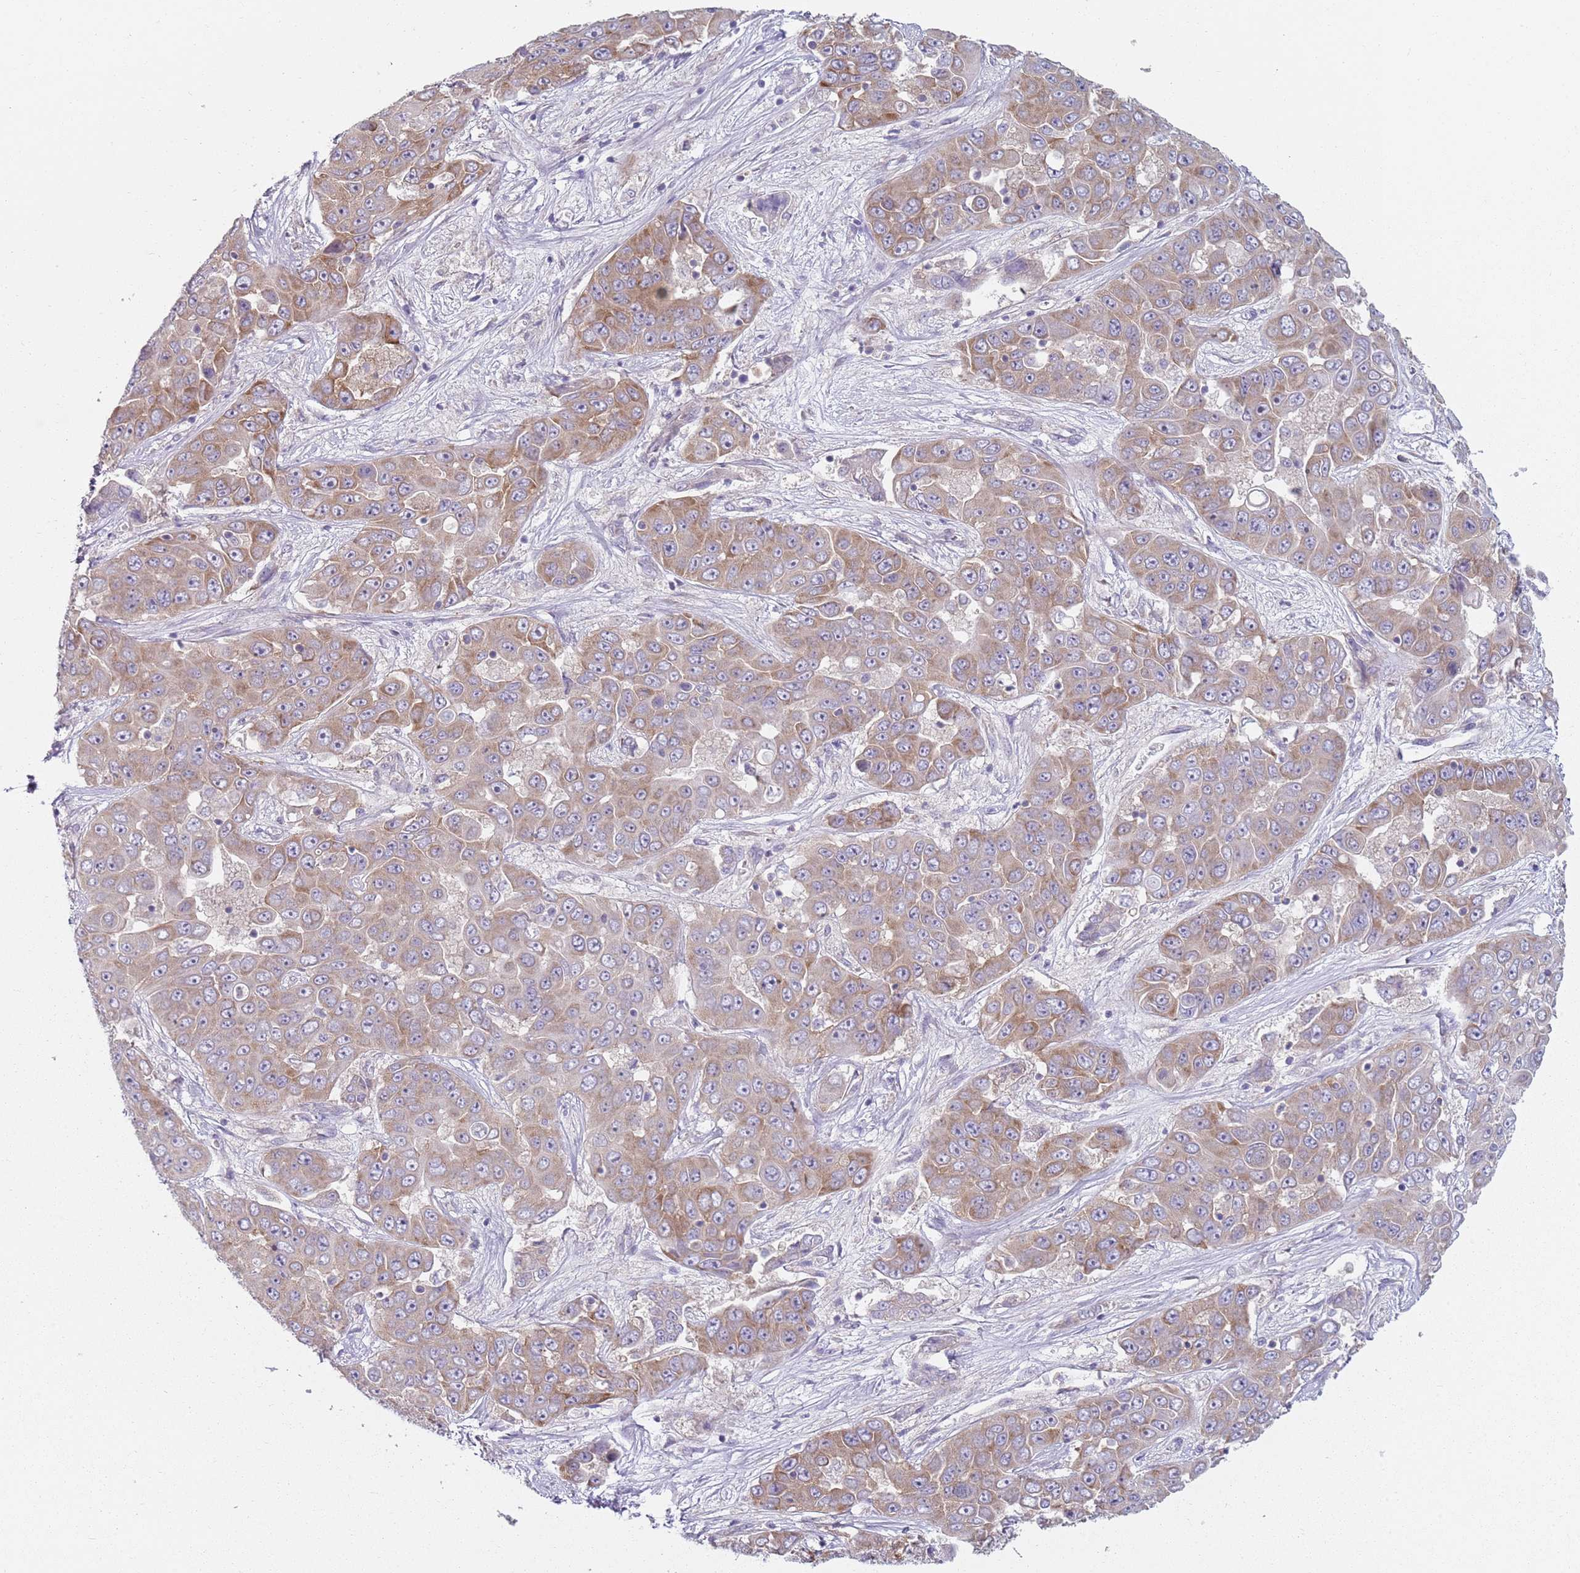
{"staining": {"intensity": "moderate", "quantity": ">75%", "location": "cytoplasmic/membranous"}, "tissue": "liver cancer", "cell_type": "Tumor cells", "image_type": "cancer", "snomed": [{"axis": "morphology", "description": "Cholangiocarcinoma"}, {"axis": "topography", "description": "Liver"}], "caption": "Liver cancer (cholangiocarcinoma) tissue shows moderate cytoplasmic/membranous staining in about >75% of tumor cells (DAB (3,3'-diaminobenzidine) IHC, brown staining for protein, blue staining for nuclei).", "gene": "SLC26A6", "patient": {"sex": "female", "age": 52}}